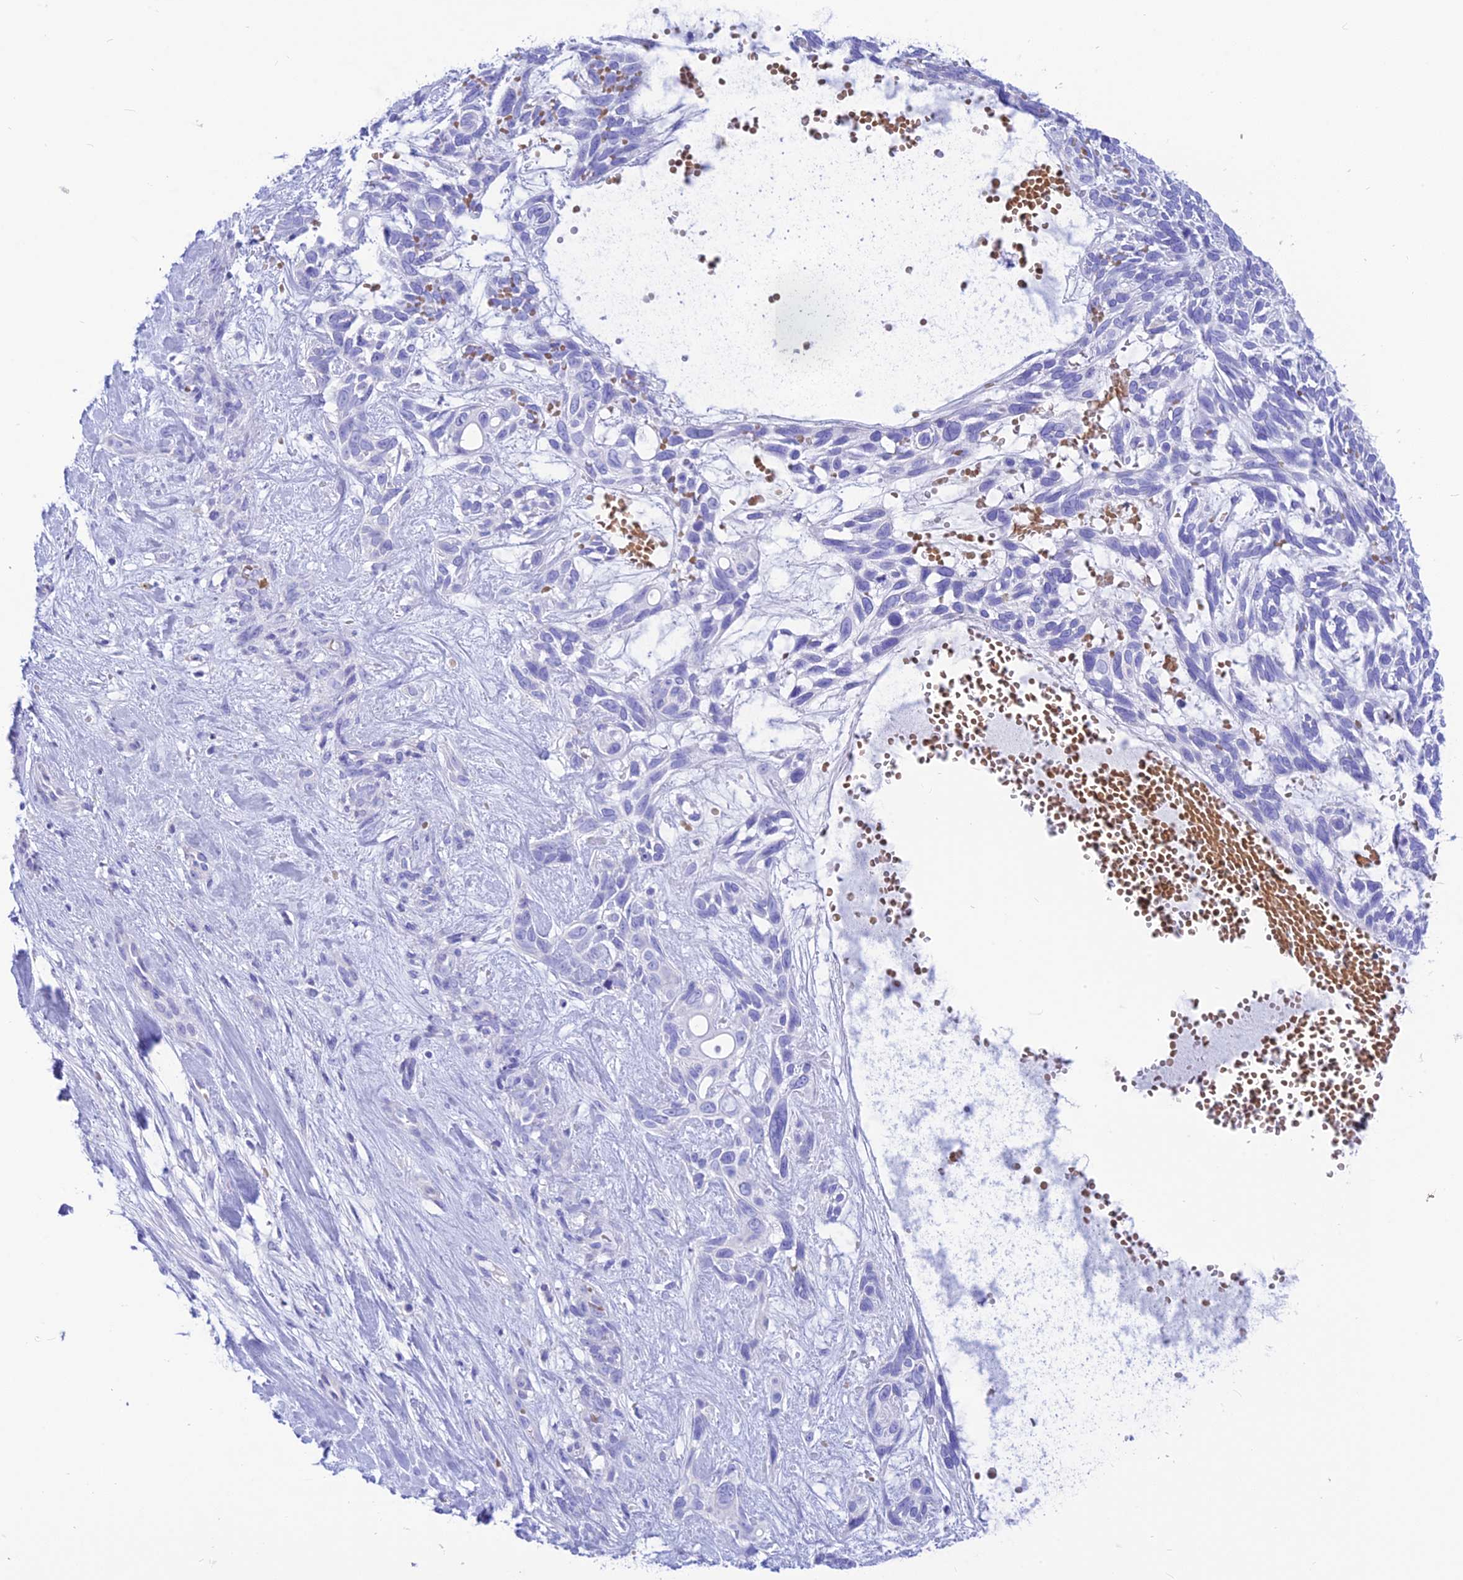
{"staining": {"intensity": "negative", "quantity": "none", "location": "none"}, "tissue": "skin cancer", "cell_type": "Tumor cells", "image_type": "cancer", "snomed": [{"axis": "morphology", "description": "Basal cell carcinoma"}, {"axis": "topography", "description": "Skin"}], "caption": "Human skin cancer (basal cell carcinoma) stained for a protein using immunohistochemistry exhibits no positivity in tumor cells.", "gene": "GLYATL1", "patient": {"sex": "male", "age": 88}}